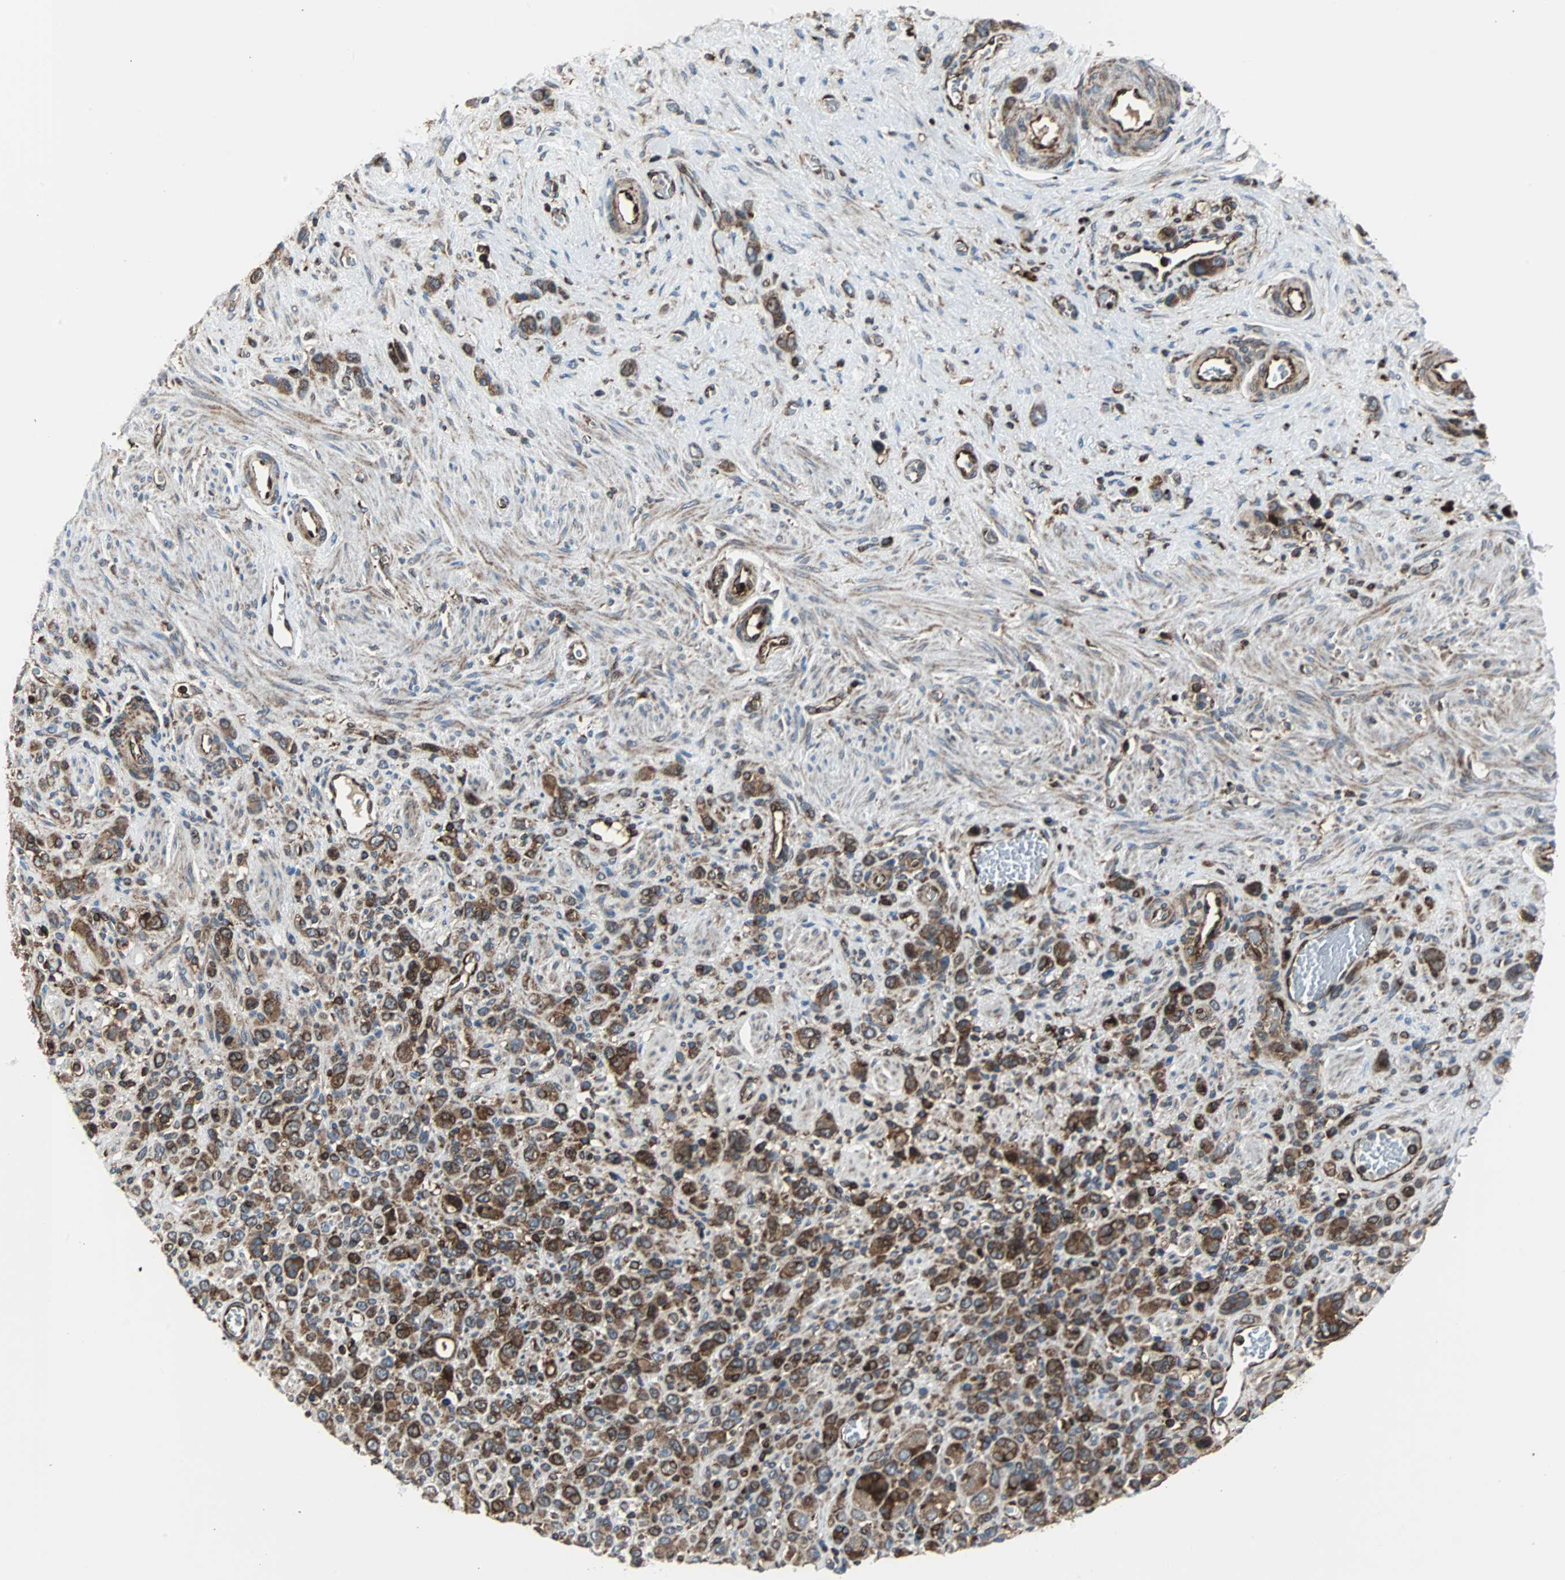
{"staining": {"intensity": "strong", "quantity": ">75%", "location": "cytoplasmic/membranous"}, "tissue": "stomach cancer", "cell_type": "Tumor cells", "image_type": "cancer", "snomed": [{"axis": "morphology", "description": "Normal tissue, NOS"}, {"axis": "morphology", "description": "Adenocarcinoma, NOS"}, {"axis": "morphology", "description": "Adenocarcinoma, High grade"}, {"axis": "topography", "description": "Stomach, upper"}, {"axis": "topography", "description": "Stomach"}], "caption": "This image demonstrates IHC staining of human adenocarcinoma (stomach), with high strong cytoplasmic/membranous staining in about >75% of tumor cells.", "gene": "RELA", "patient": {"sex": "female", "age": 65}}